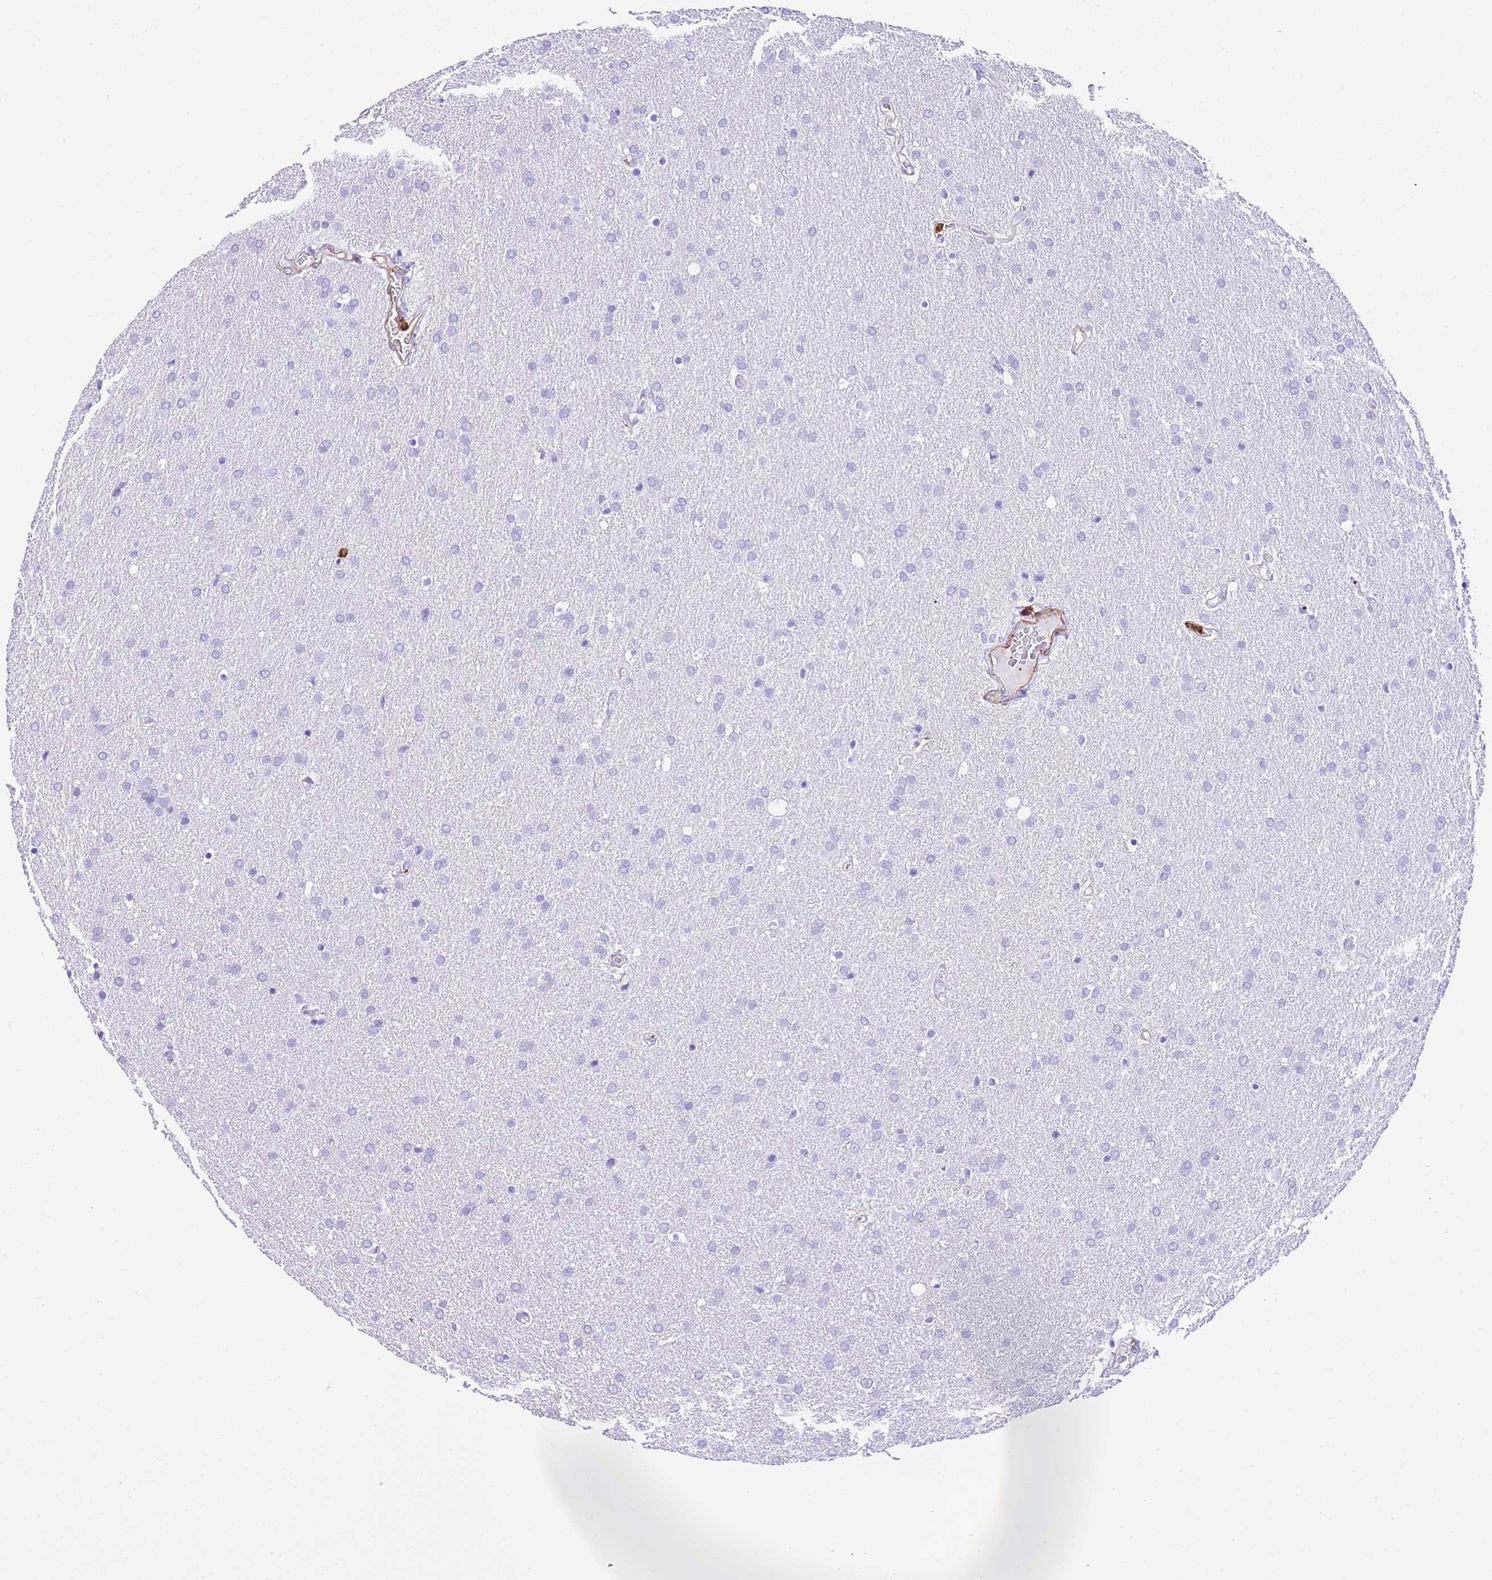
{"staining": {"intensity": "negative", "quantity": "none", "location": "none"}, "tissue": "glioma", "cell_type": "Tumor cells", "image_type": "cancer", "snomed": [{"axis": "morphology", "description": "Glioma, malignant, Low grade"}, {"axis": "topography", "description": "Brain"}], "caption": "This is an IHC micrograph of human glioma. There is no positivity in tumor cells.", "gene": "CNN2", "patient": {"sex": "female", "age": 32}}